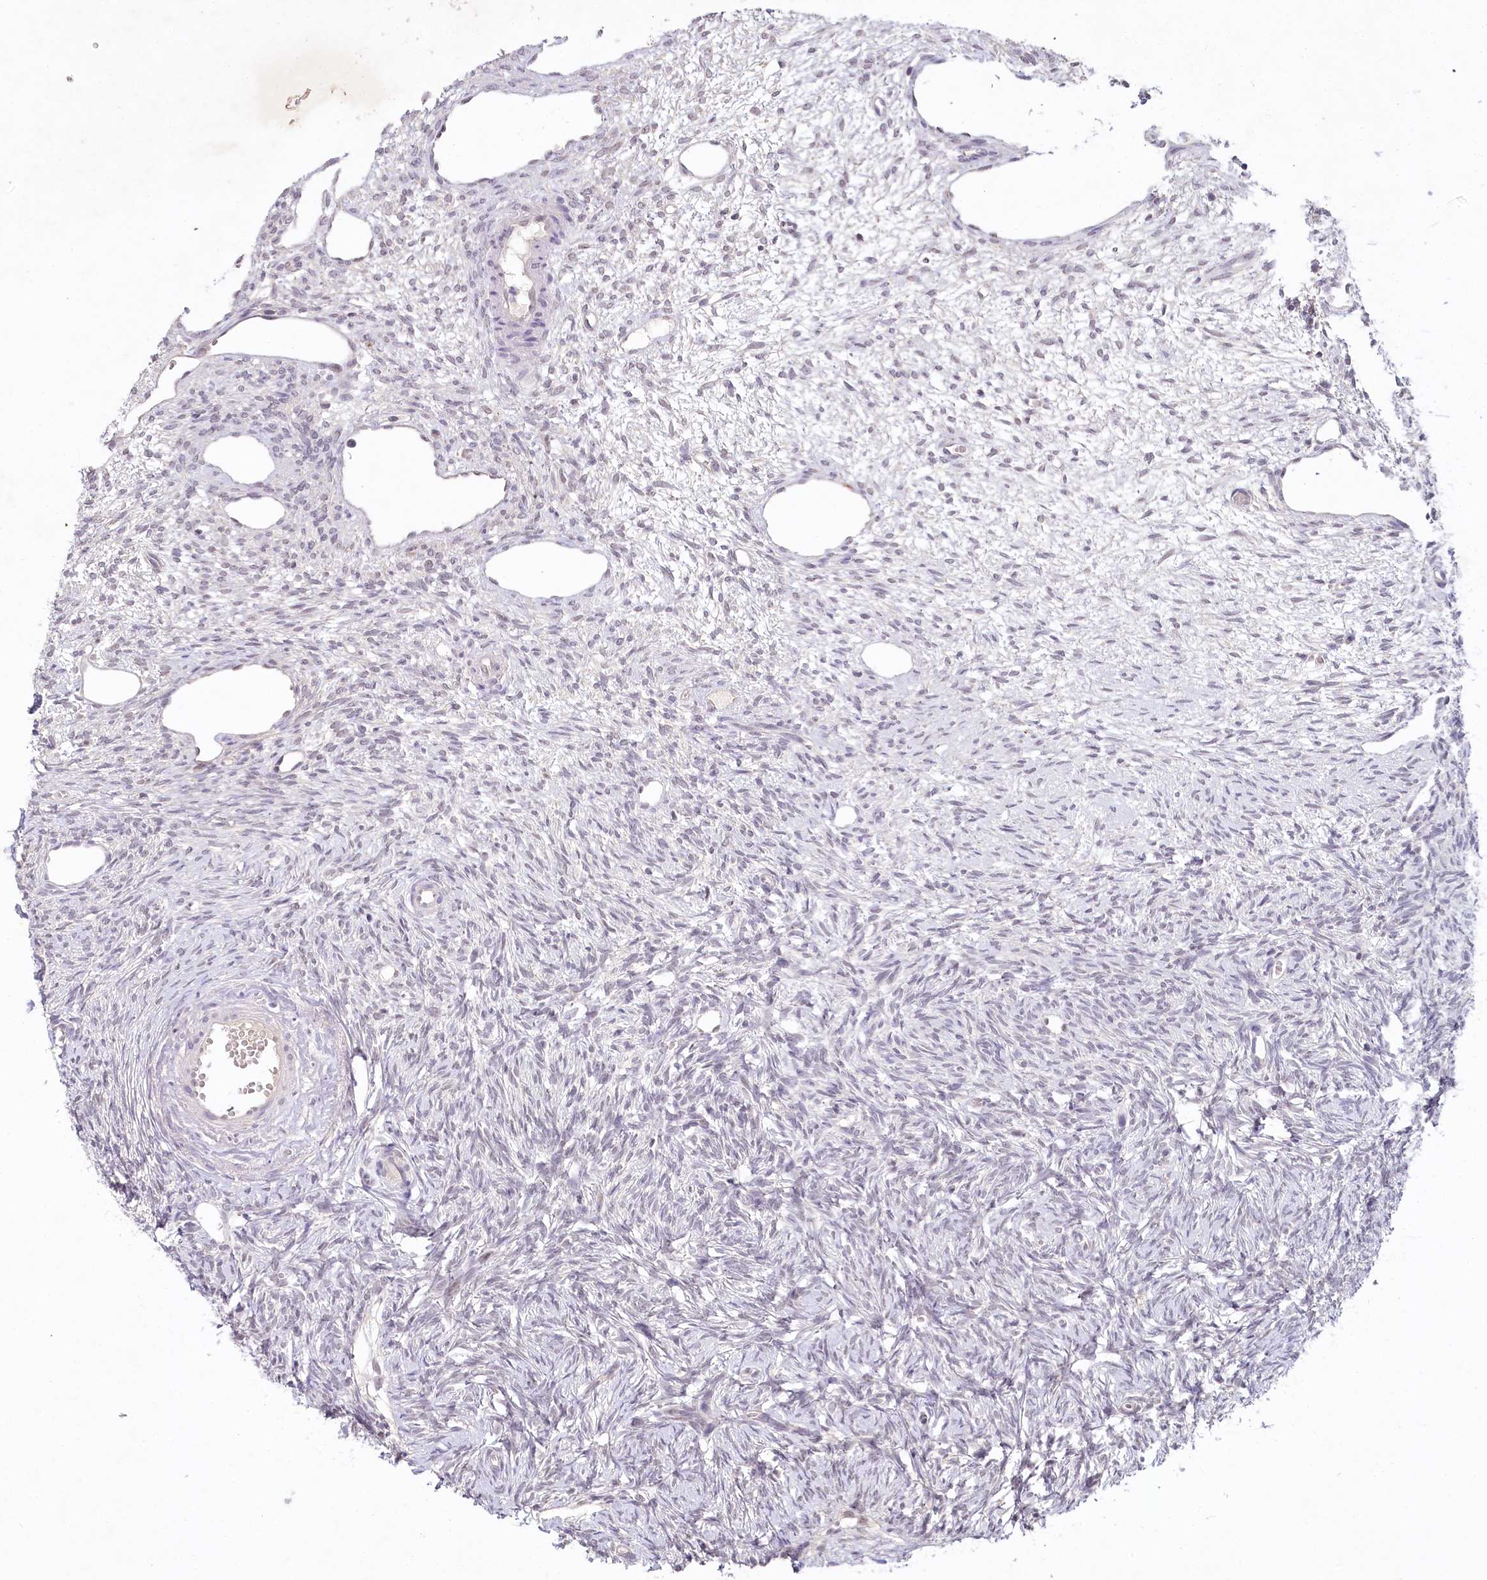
{"staining": {"intensity": "negative", "quantity": "none", "location": "none"}, "tissue": "ovary", "cell_type": "Ovarian stroma cells", "image_type": "normal", "snomed": [{"axis": "morphology", "description": "Normal tissue, NOS"}, {"axis": "topography", "description": "Ovary"}], "caption": "IHC of benign ovary reveals no expression in ovarian stroma cells. Nuclei are stained in blue.", "gene": "AMTN", "patient": {"sex": "female", "age": 51}}